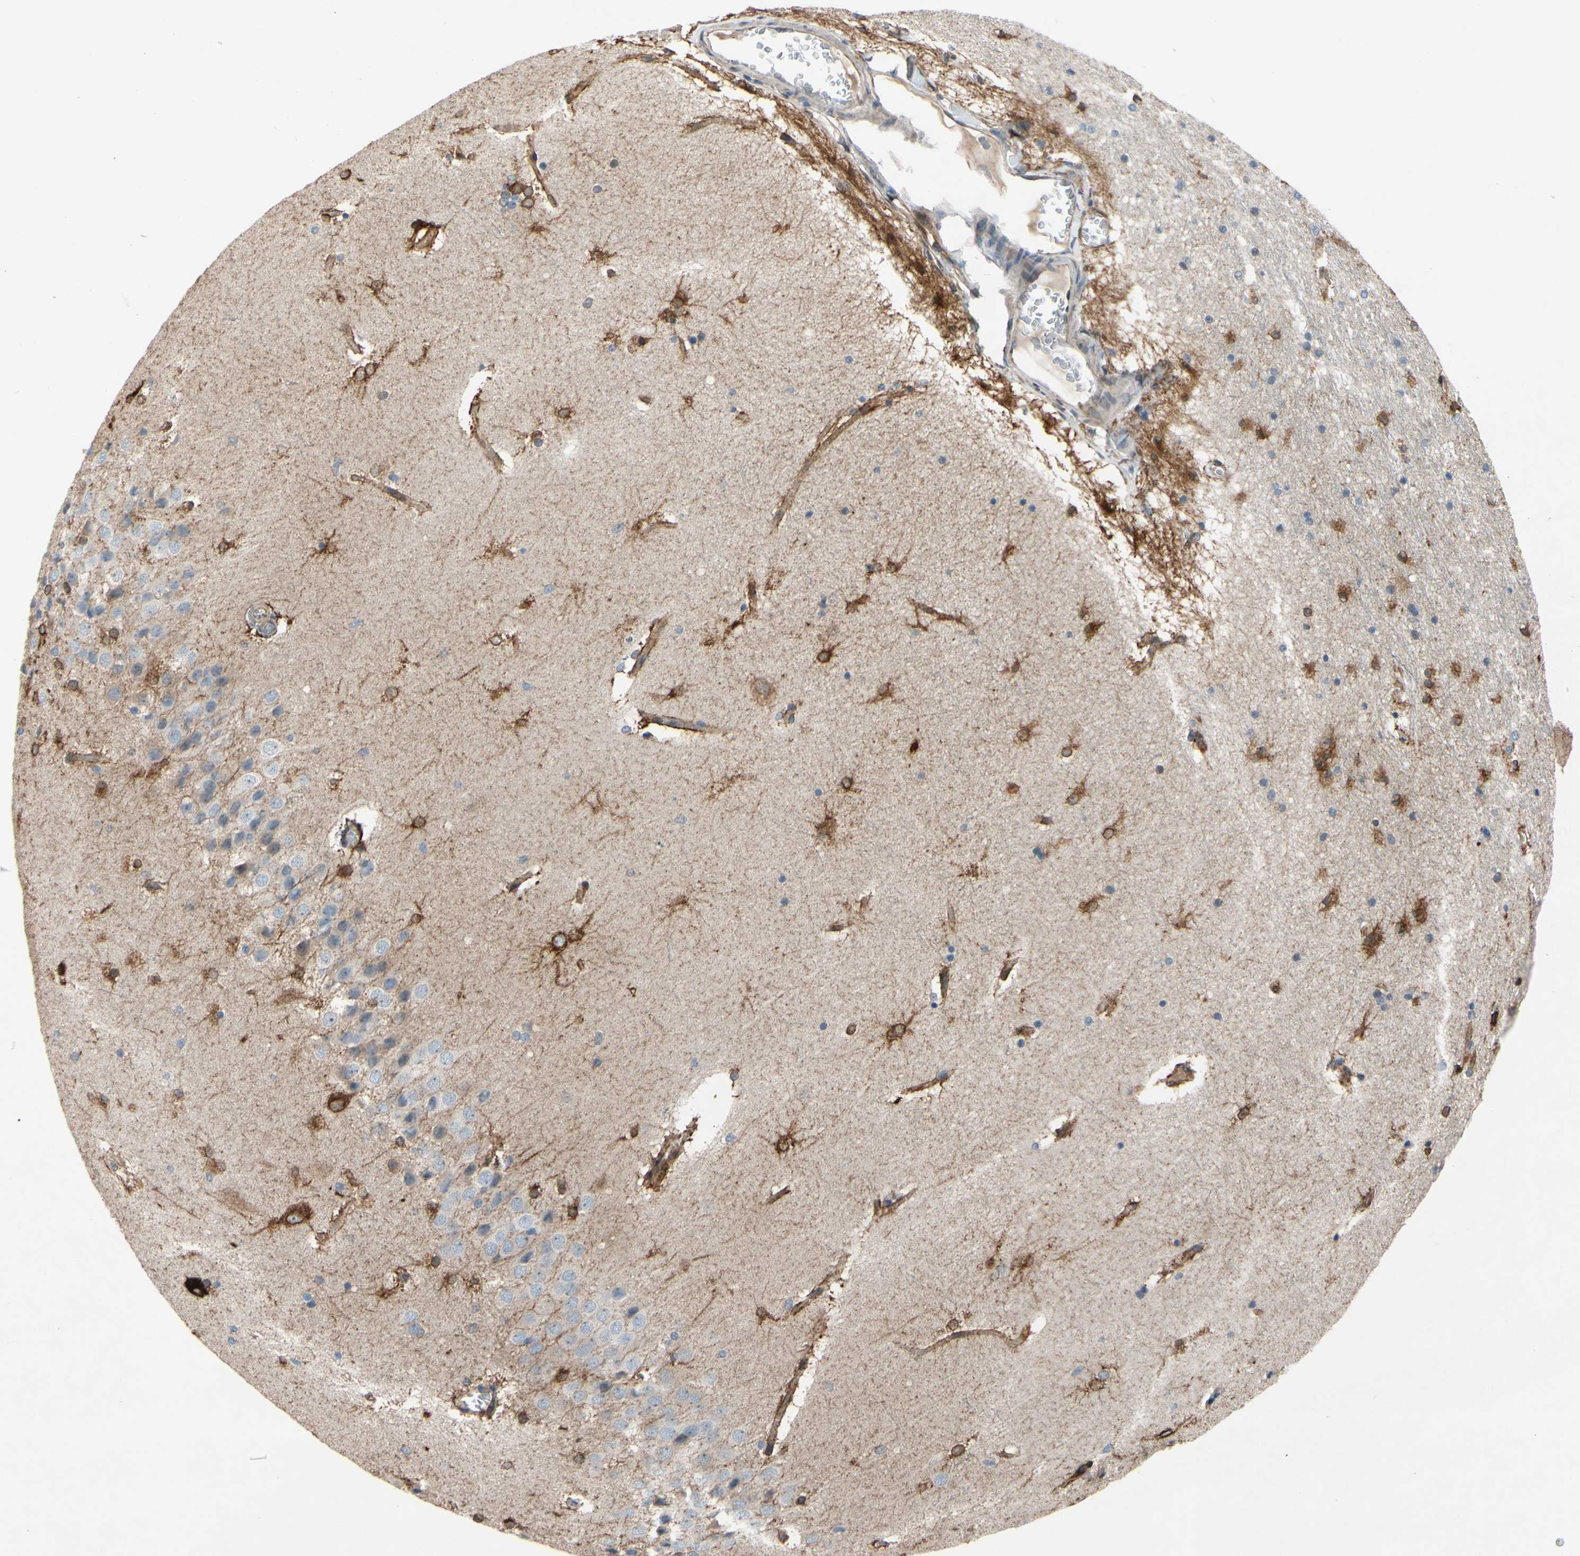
{"staining": {"intensity": "strong", "quantity": "25%-75%", "location": "cytoplasmic/membranous"}, "tissue": "hippocampus", "cell_type": "Glial cells", "image_type": "normal", "snomed": [{"axis": "morphology", "description": "Normal tissue, NOS"}, {"axis": "topography", "description": "Hippocampus"}], "caption": "Protein analysis of benign hippocampus displays strong cytoplasmic/membranous staining in approximately 25%-75% of glial cells.", "gene": "PRXL2A", "patient": {"sex": "female", "age": 19}}